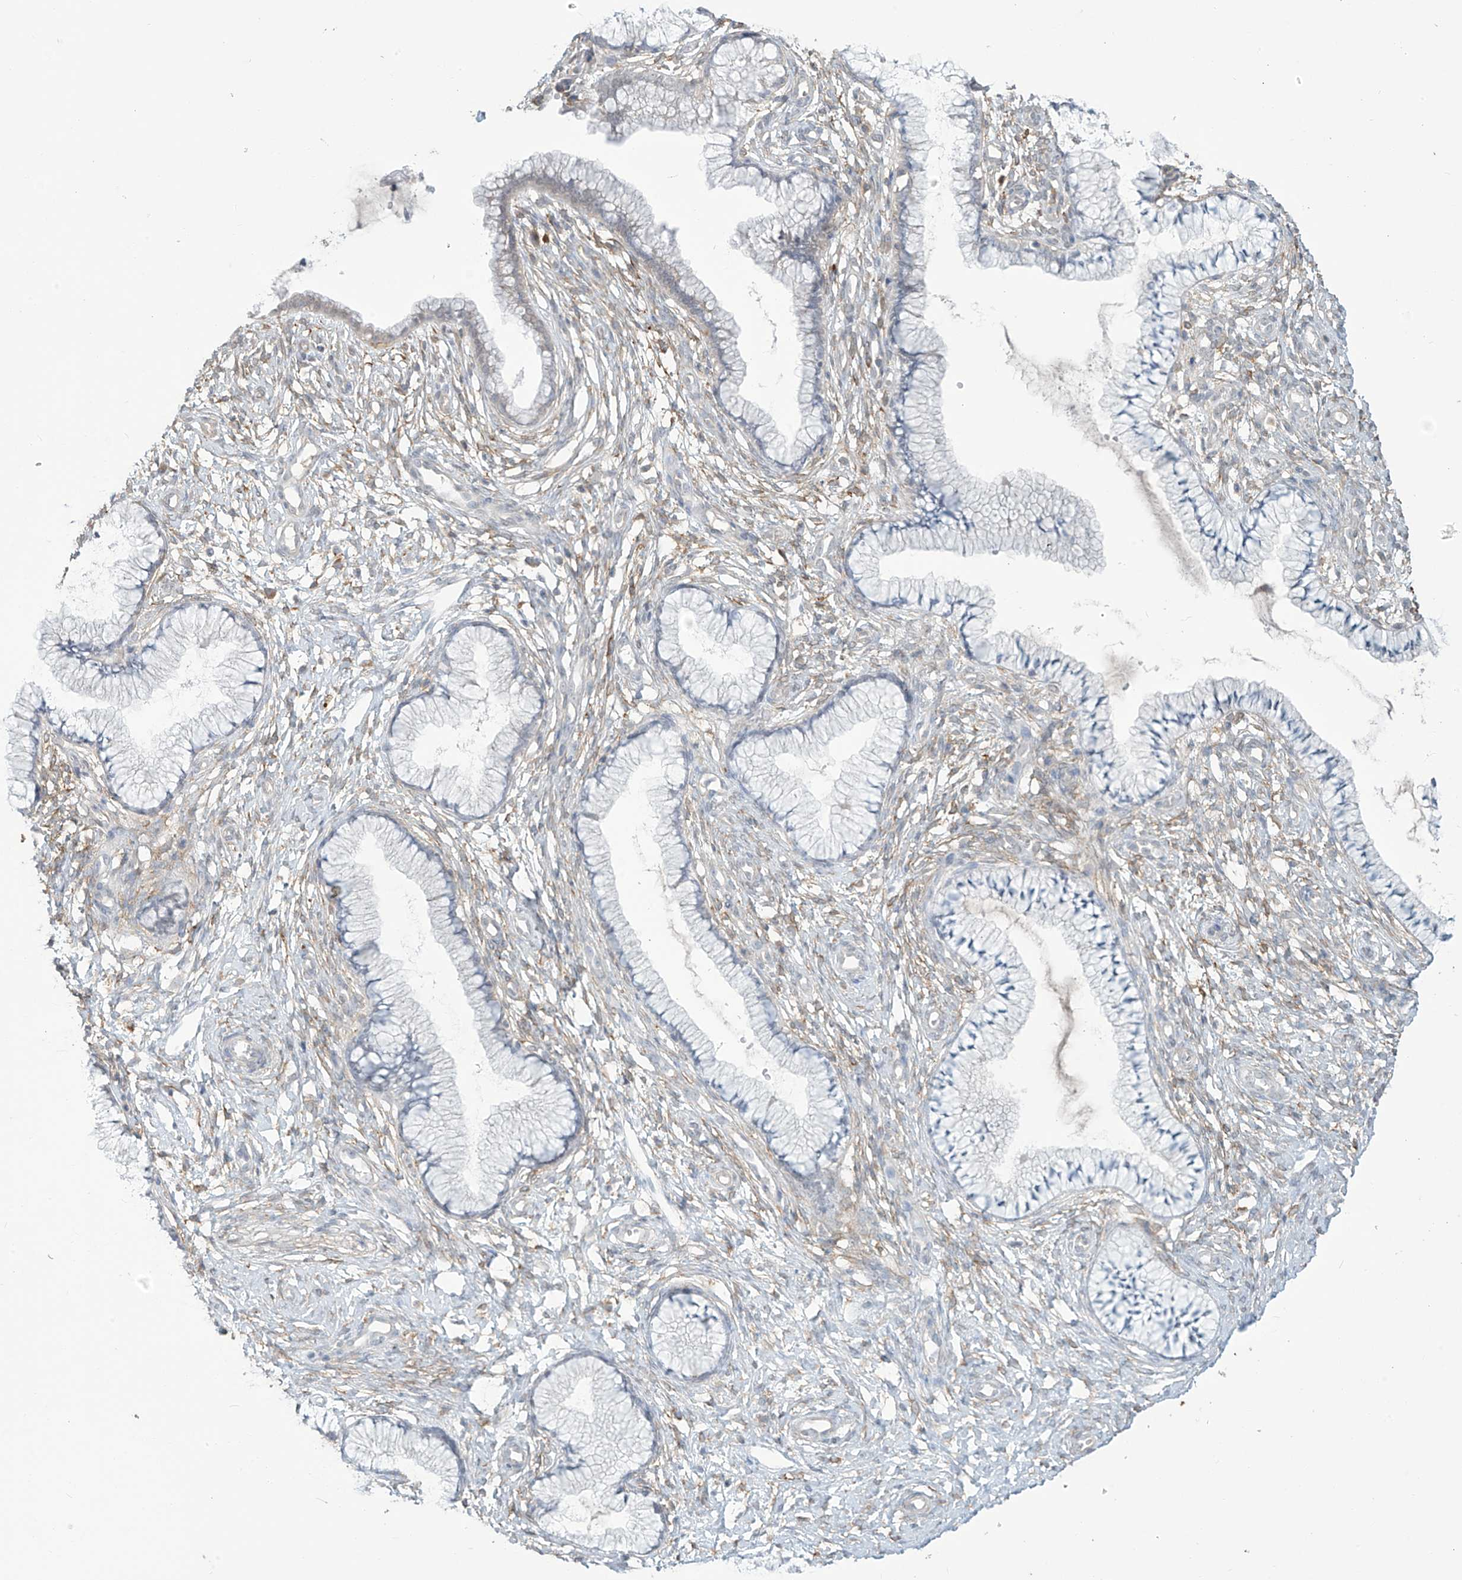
{"staining": {"intensity": "negative", "quantity": "none", "location": "none"}, "tissue": "cervix", "cell_type": "Glandular cells", "image_type": "normal", "snomed": [{"axis": "morphology", "description": "Normal tissue, NOS"}, {"axis": "topography", "description": "Cervix"}], "caption": "Immunohistochemical staining of benign cervix exhibits no significant positivity in glandular cells. (DAB (3,3'-diaminobenzidine) IHC with hematoxylin counter stain).", "gene": "TAGAP", "patient": {"sex": "female", "age": 36}}